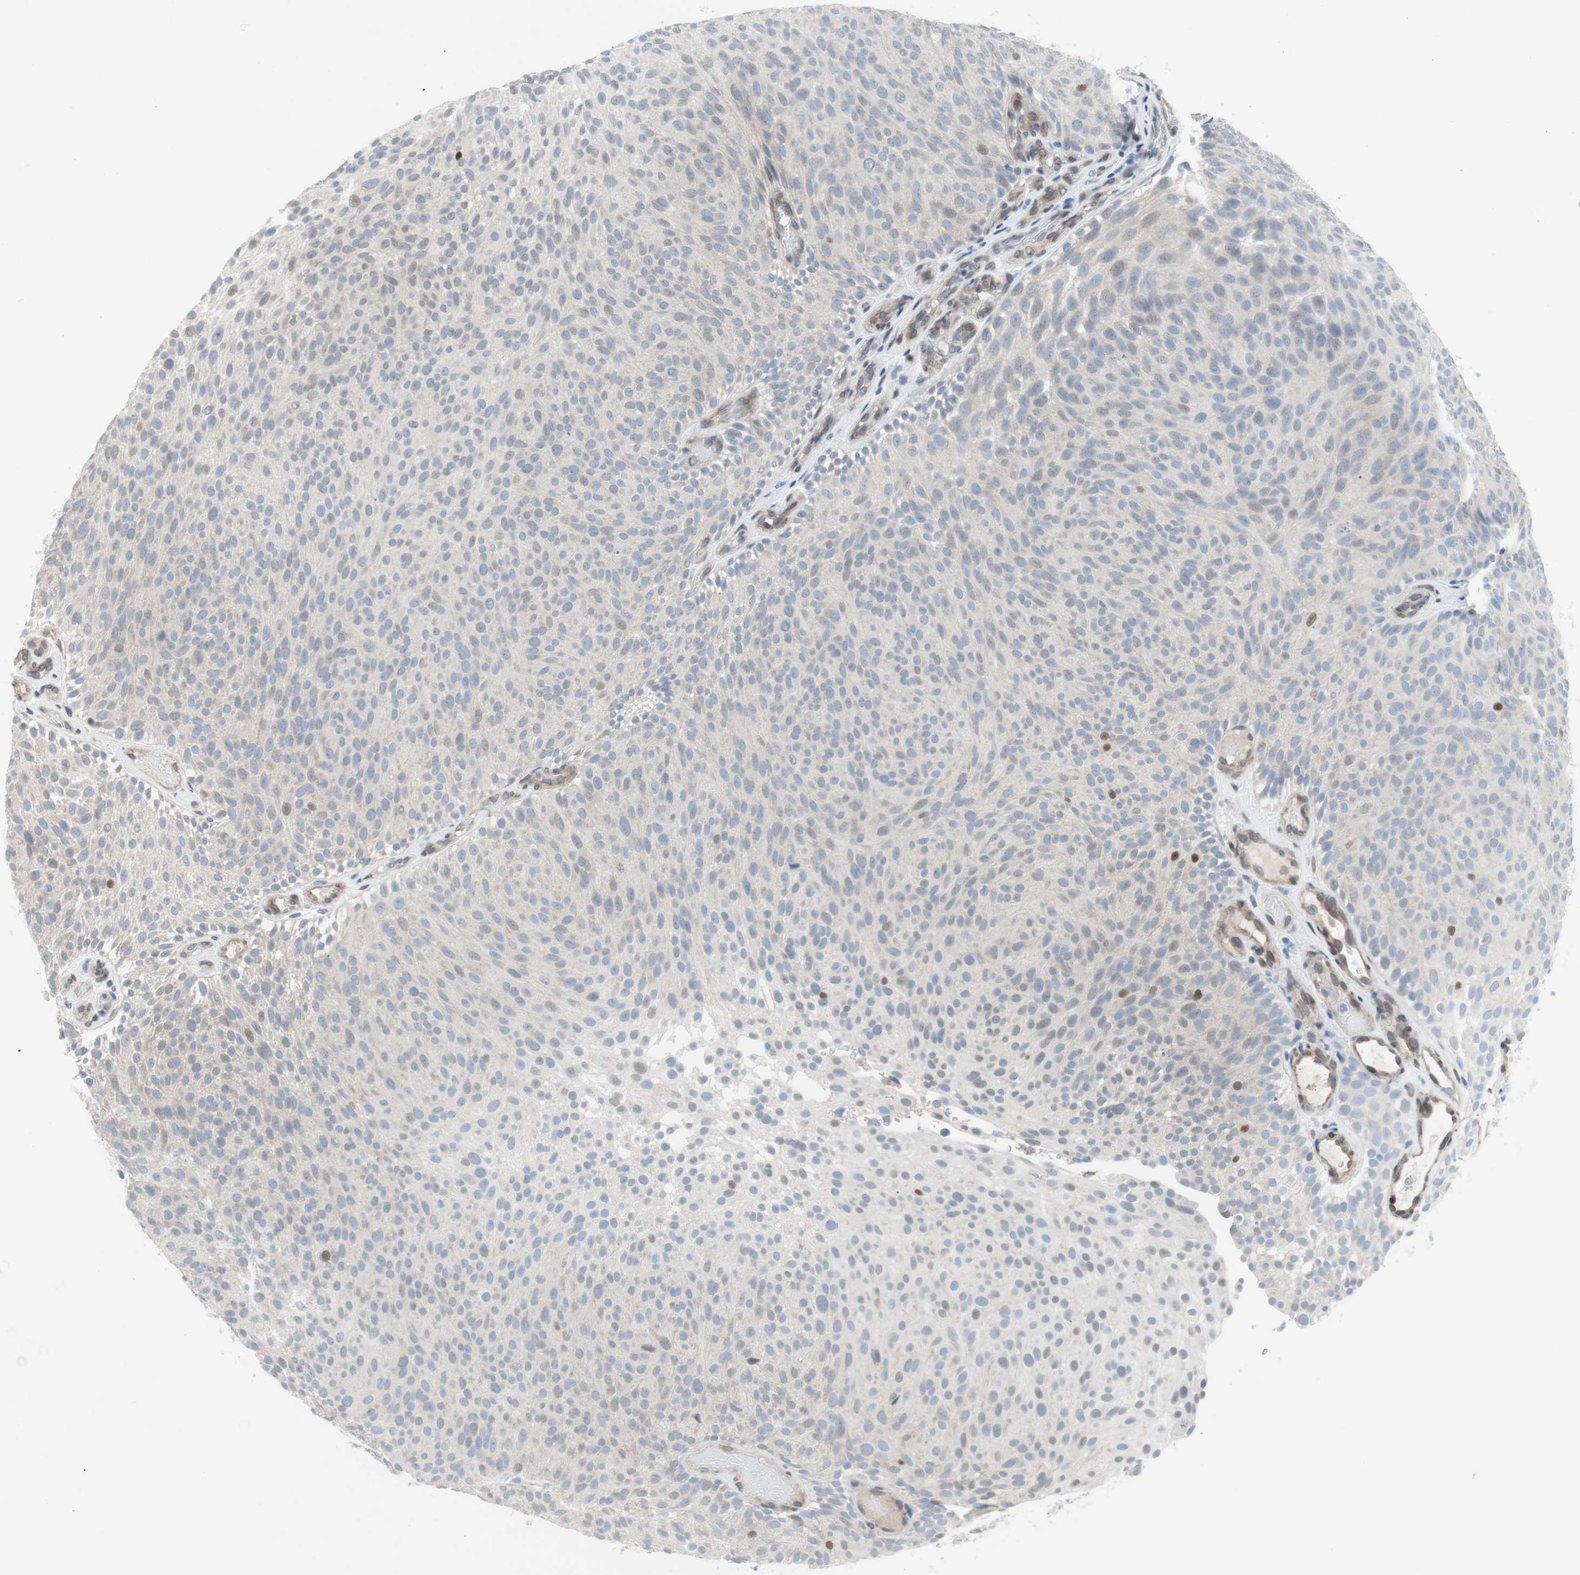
{"staining": {"intensity": "moderate", "quantity": "<25%", "location": "nuclear"}, "tissue": "urothelial cancer", "cell_type": "Tumor cells", "image_type": "cancer", "snomed": [{"axis": "morphology", "description": "Urothelial carcinoma, Low grade"}, {"axis": "topography", "description": "Urinary bladder"}], "caption": "A brown stain shows moderate nuclear expression of a protein in human low-grade urothelial carcinoma tumor cells.", "gene": "ARNT2", "patient": {"sex": "male", "age": 78}}